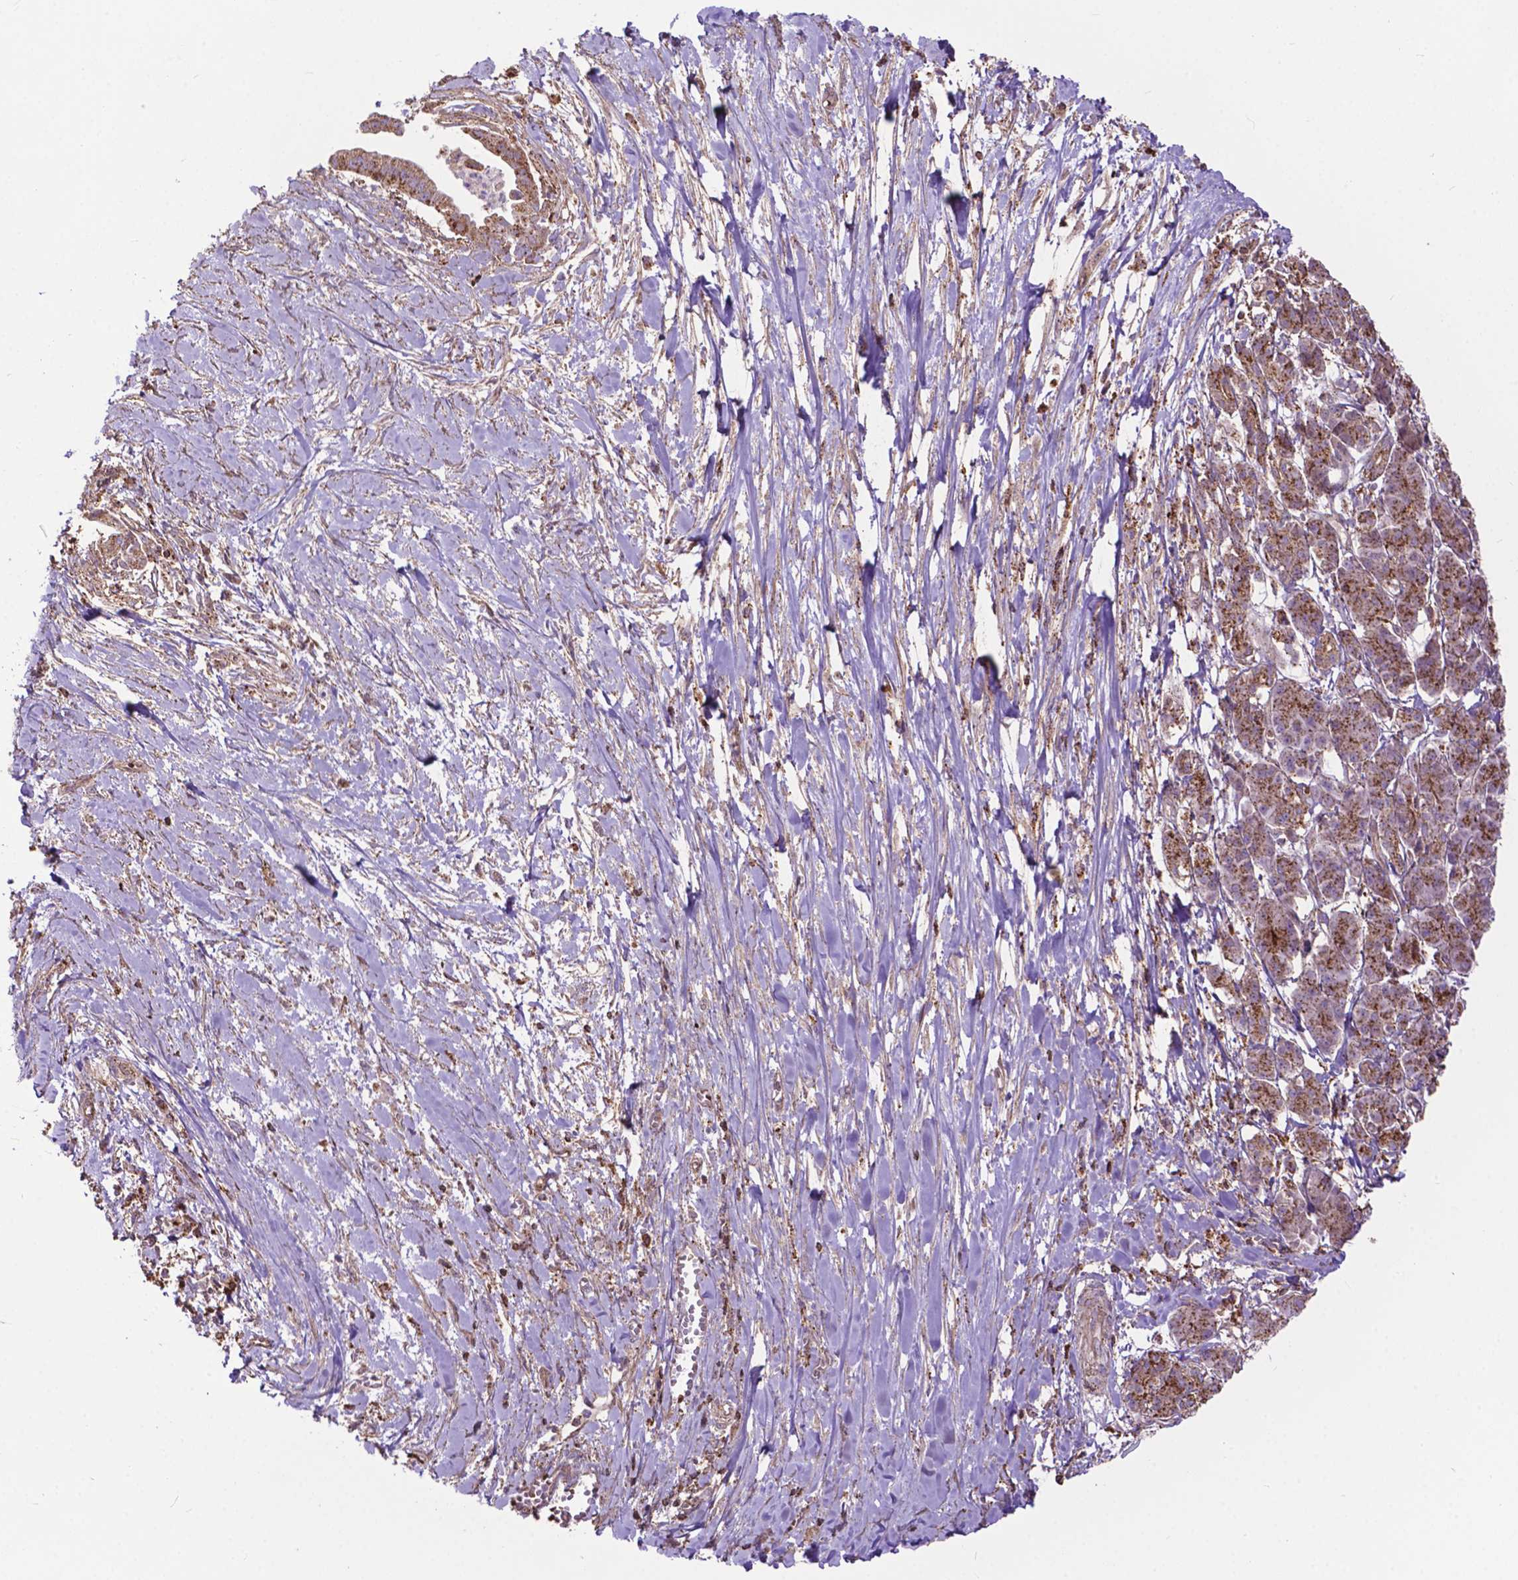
{"staining": {"intensity": "moderate", "quantity": ">75%", "location": "cytoplasmic/membranous"}, "tissue": "pancreatic cancer", "cell_type": "Tumor cells", "image_type": "cancer", "snomed": [{"axis": "morphology", "description": "Normal tissue, NOS"}, {"axis": "morphology", "description": "Adenocarcinoma, NOS"}, {"axis": "topography", "description": "Lymph node"}, {"axis": "topography", "description": "Pancreas"}], "caption": "Immunohistochemistry (IHC) (DAB) staining of pancreatic cancer displays moderate cytoplasmic/membranous protein expression in about >75% of tumor cells.", "gene": "CHMP4A", "patient": {"sex": "female", "age": 58}}